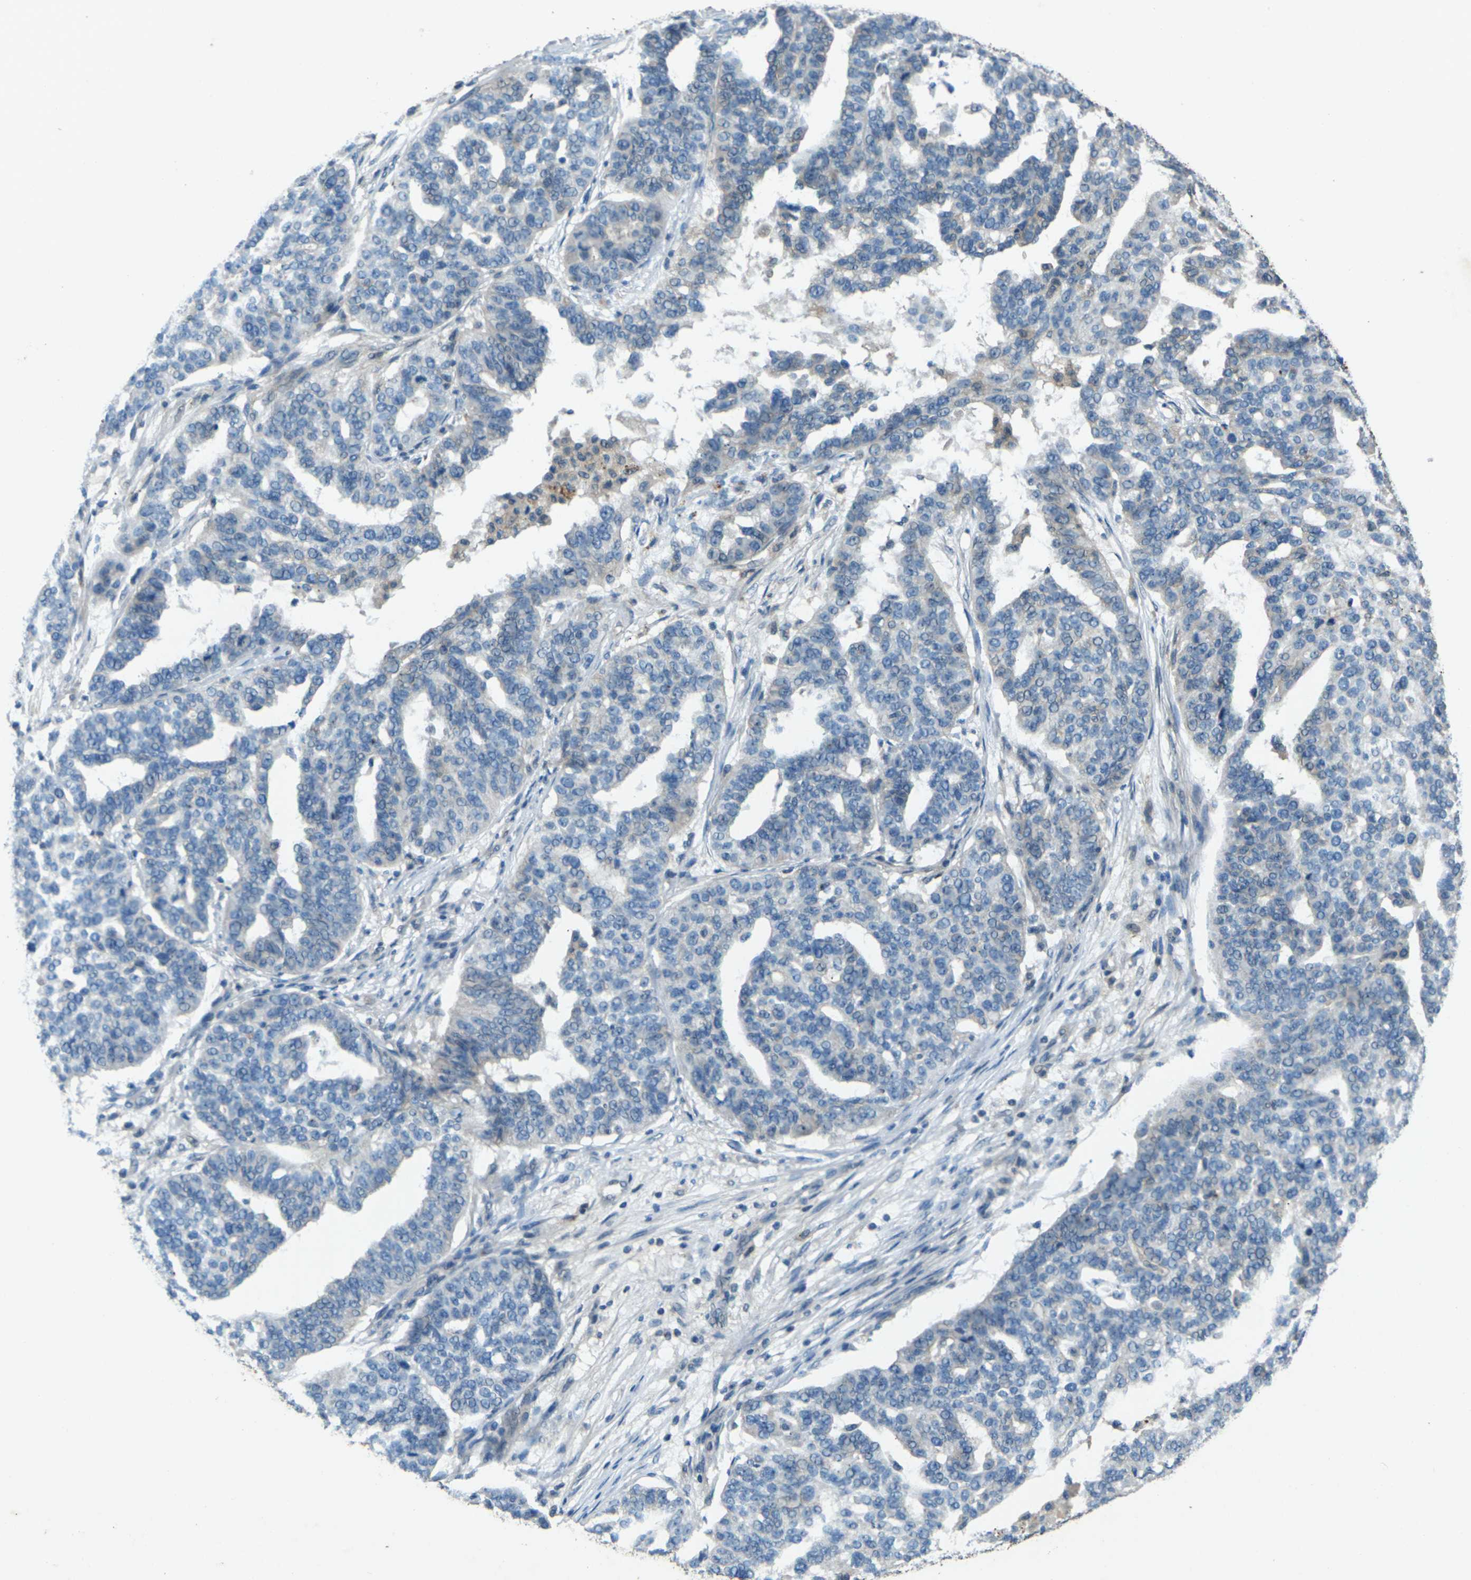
{"staining": {"intensity": "negative", "quantity": "none", "location": "none"}, "tissue": "ovarian cancer", "cell_type": "Tumor cells", "image_type": "cancer", "snomed": [{"axis": "morphology", "description": "Cystadenocarcinoma, serous, NOS"}, {"axis": "topography", "description": "Ovary"}], "caption": "Tumor cells are negative for protein expression in human serous cystadenocarcinoma (ovarian).", "gene": "SIGLEC14", "patient": {"sex": "female", "age": 59}}